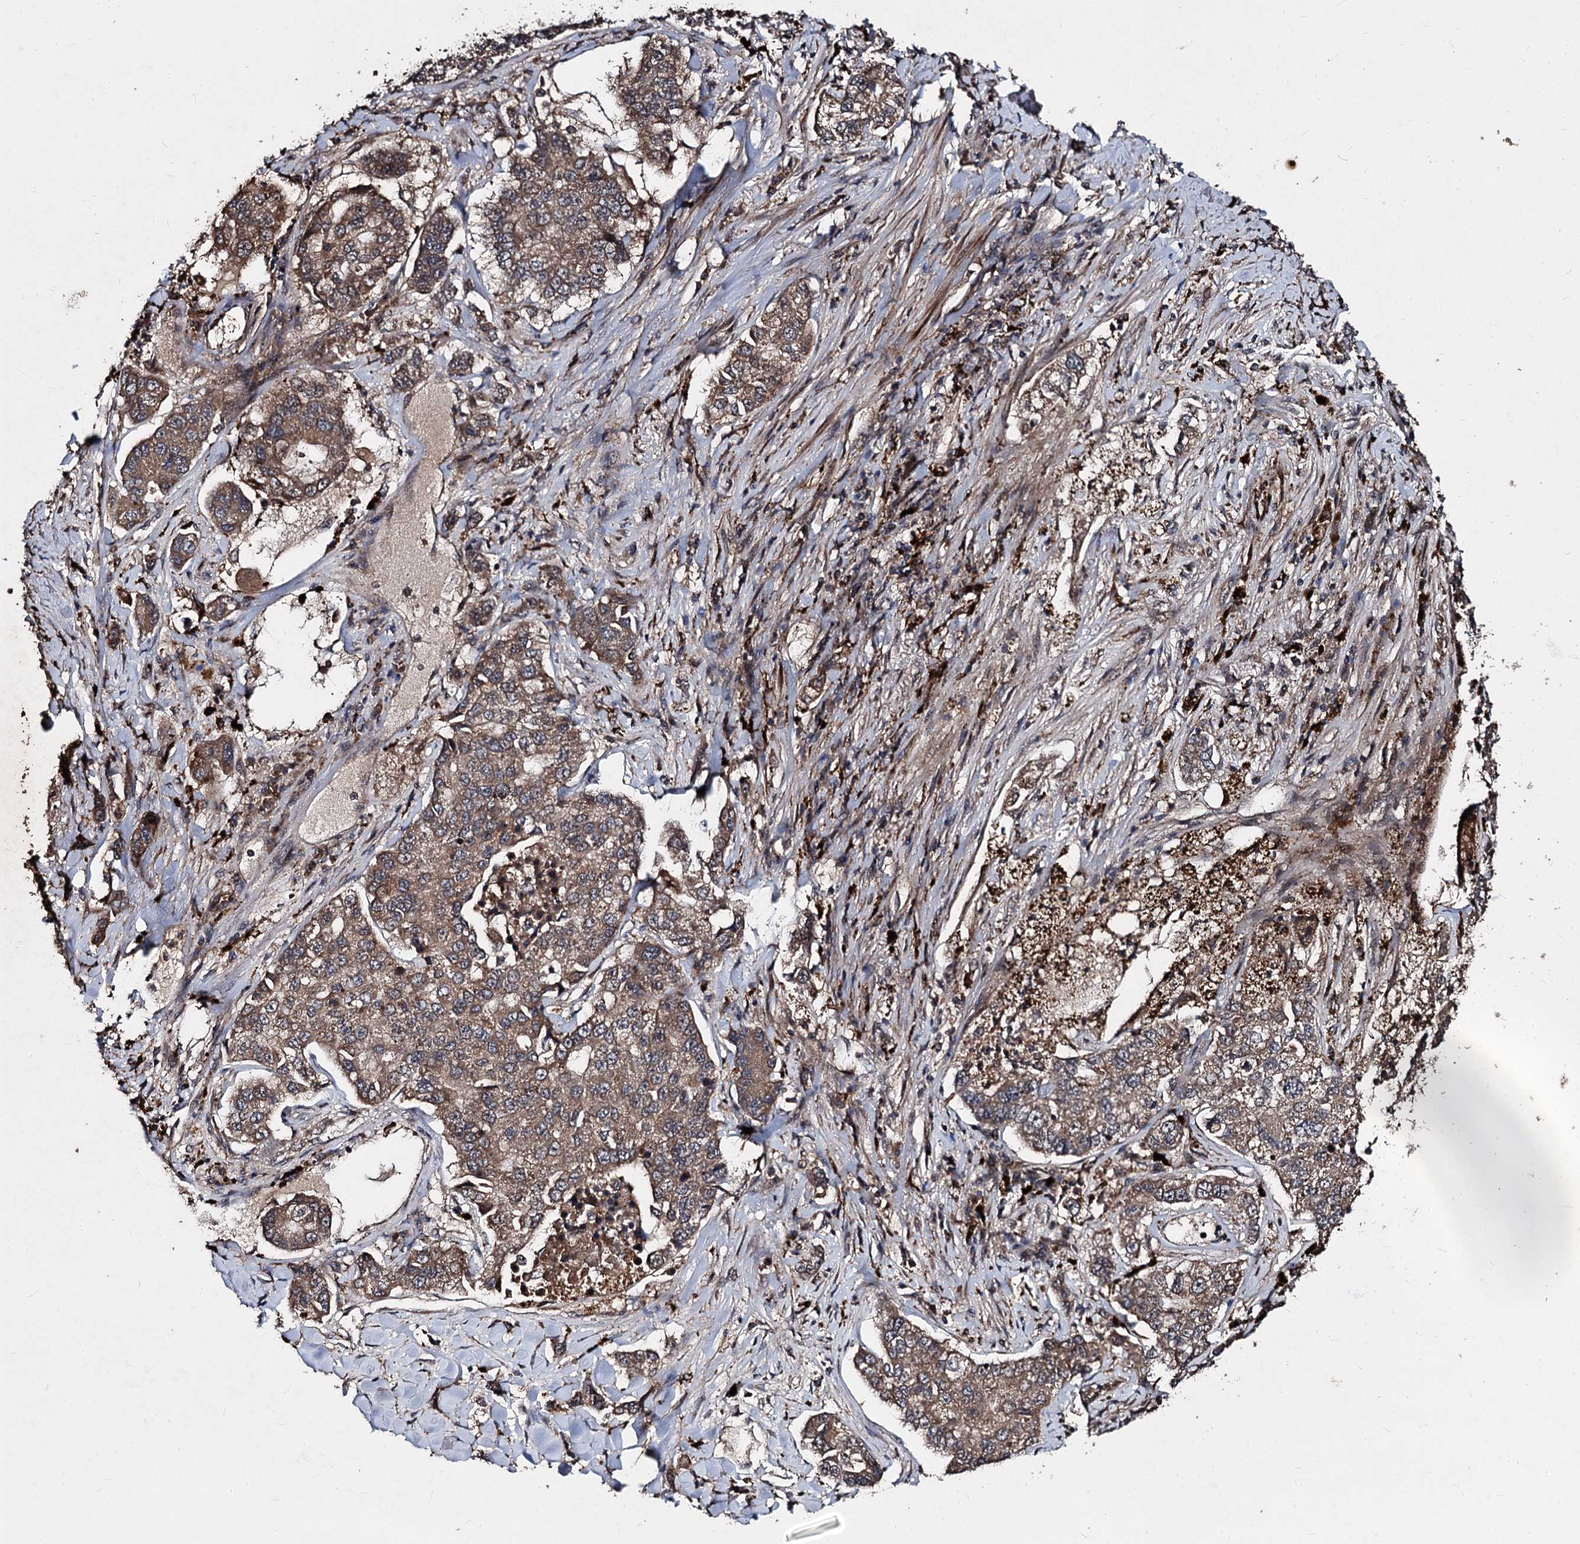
{"staining": {"intensity": "weak", "quantity": ">75%", "location": "cytoplasmic/membranous"}, "tissue": "lung cancer", "cell_type": "Tumor cells", "image_type": "cancer", "snomed": [{"axis": "morphology", "description": "Adenocarcinoma, NOS"}, {"axis": "topography", "description": "Lung"}], "caption": "Protein staining reveals weak cytoplasmic/membranous expression in about >75% of tumor cells in adenocarcinoma (lung).", "gene": "BCL2L2", "patient": {"sex": "male", "age": 49}}